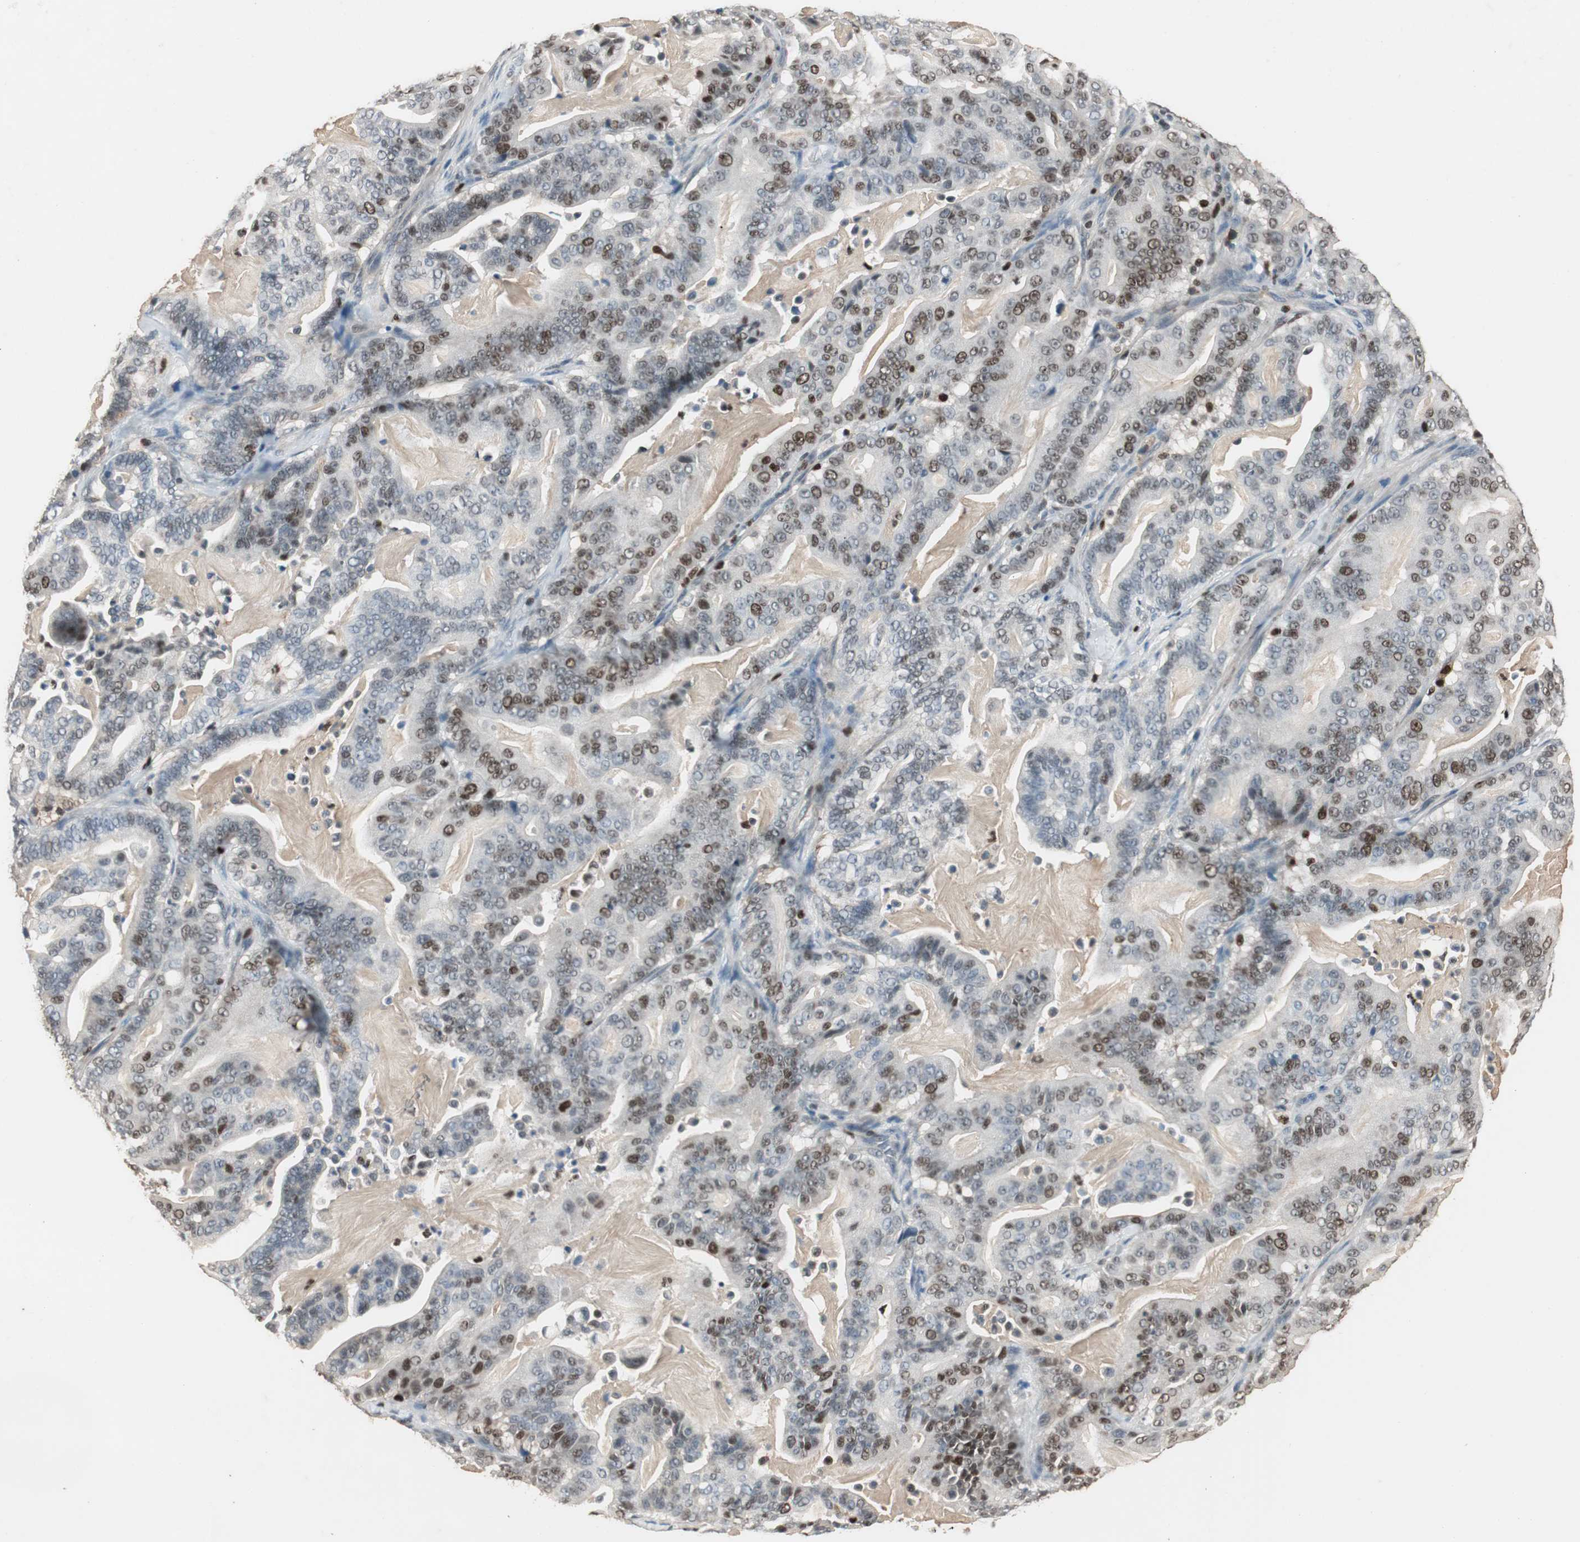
{"staining": {"intensity": "moderate", "quantity": "25%-75%", "location": "nuclear"}, "tissue": "pancreatic cancer", "cell_type": "Tumor cells", "image_type": "cancer", "snomed": [{"axis": "morphology", "description": "Adenocarcinoma, NOS"}, {"axis": "topography", "description": "Pancreas"}], "caption": "Immunohistochemistry (IHC) micrograph of neoplastic tissue: human pancreatic cancer stained using IHC demonstrates medium levels of moderate protein expression localized specifically in the nuclear of tumor cells, appearing as a nuclear brown color.", "gene": "FEN1", "patient": {"sex": "male", "age": 63}}